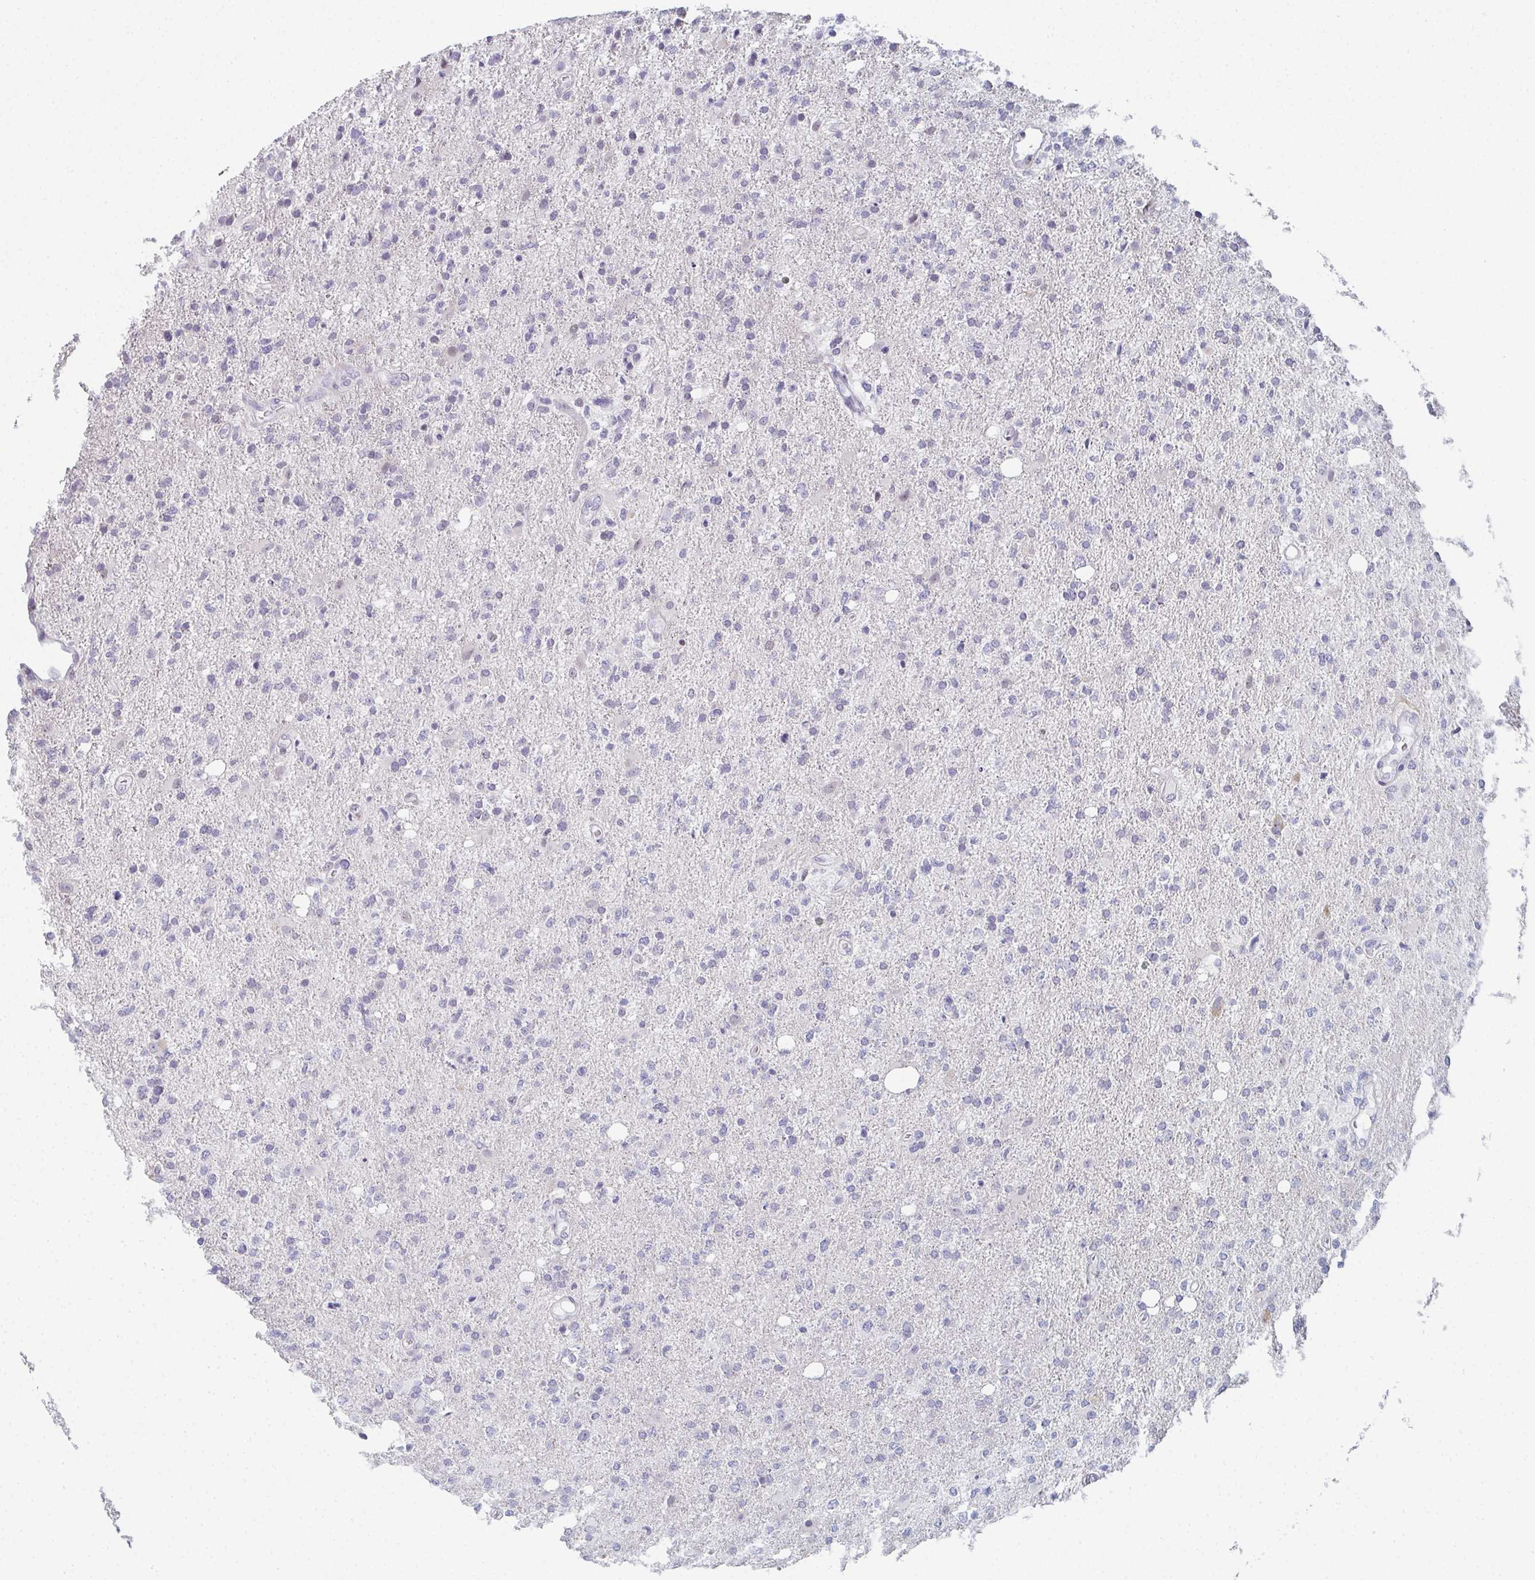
{"staining": {"intensity": "negative", "quantity": "none", "location": "none"}, "tissue": "glioma", "cell_type": "Tumor cells", "image_type": "cancer", "snomed": [{"axis": "morphology", "description": "Glioma, malignant, High grade"}, {"axis": "topography", "description": "Cerebral cortex"}], "caption": "IHC of glioma reveals no staining in tumor cells.", "gene": "PYCR3", "patient": {"sex": "male", "age": 70}}